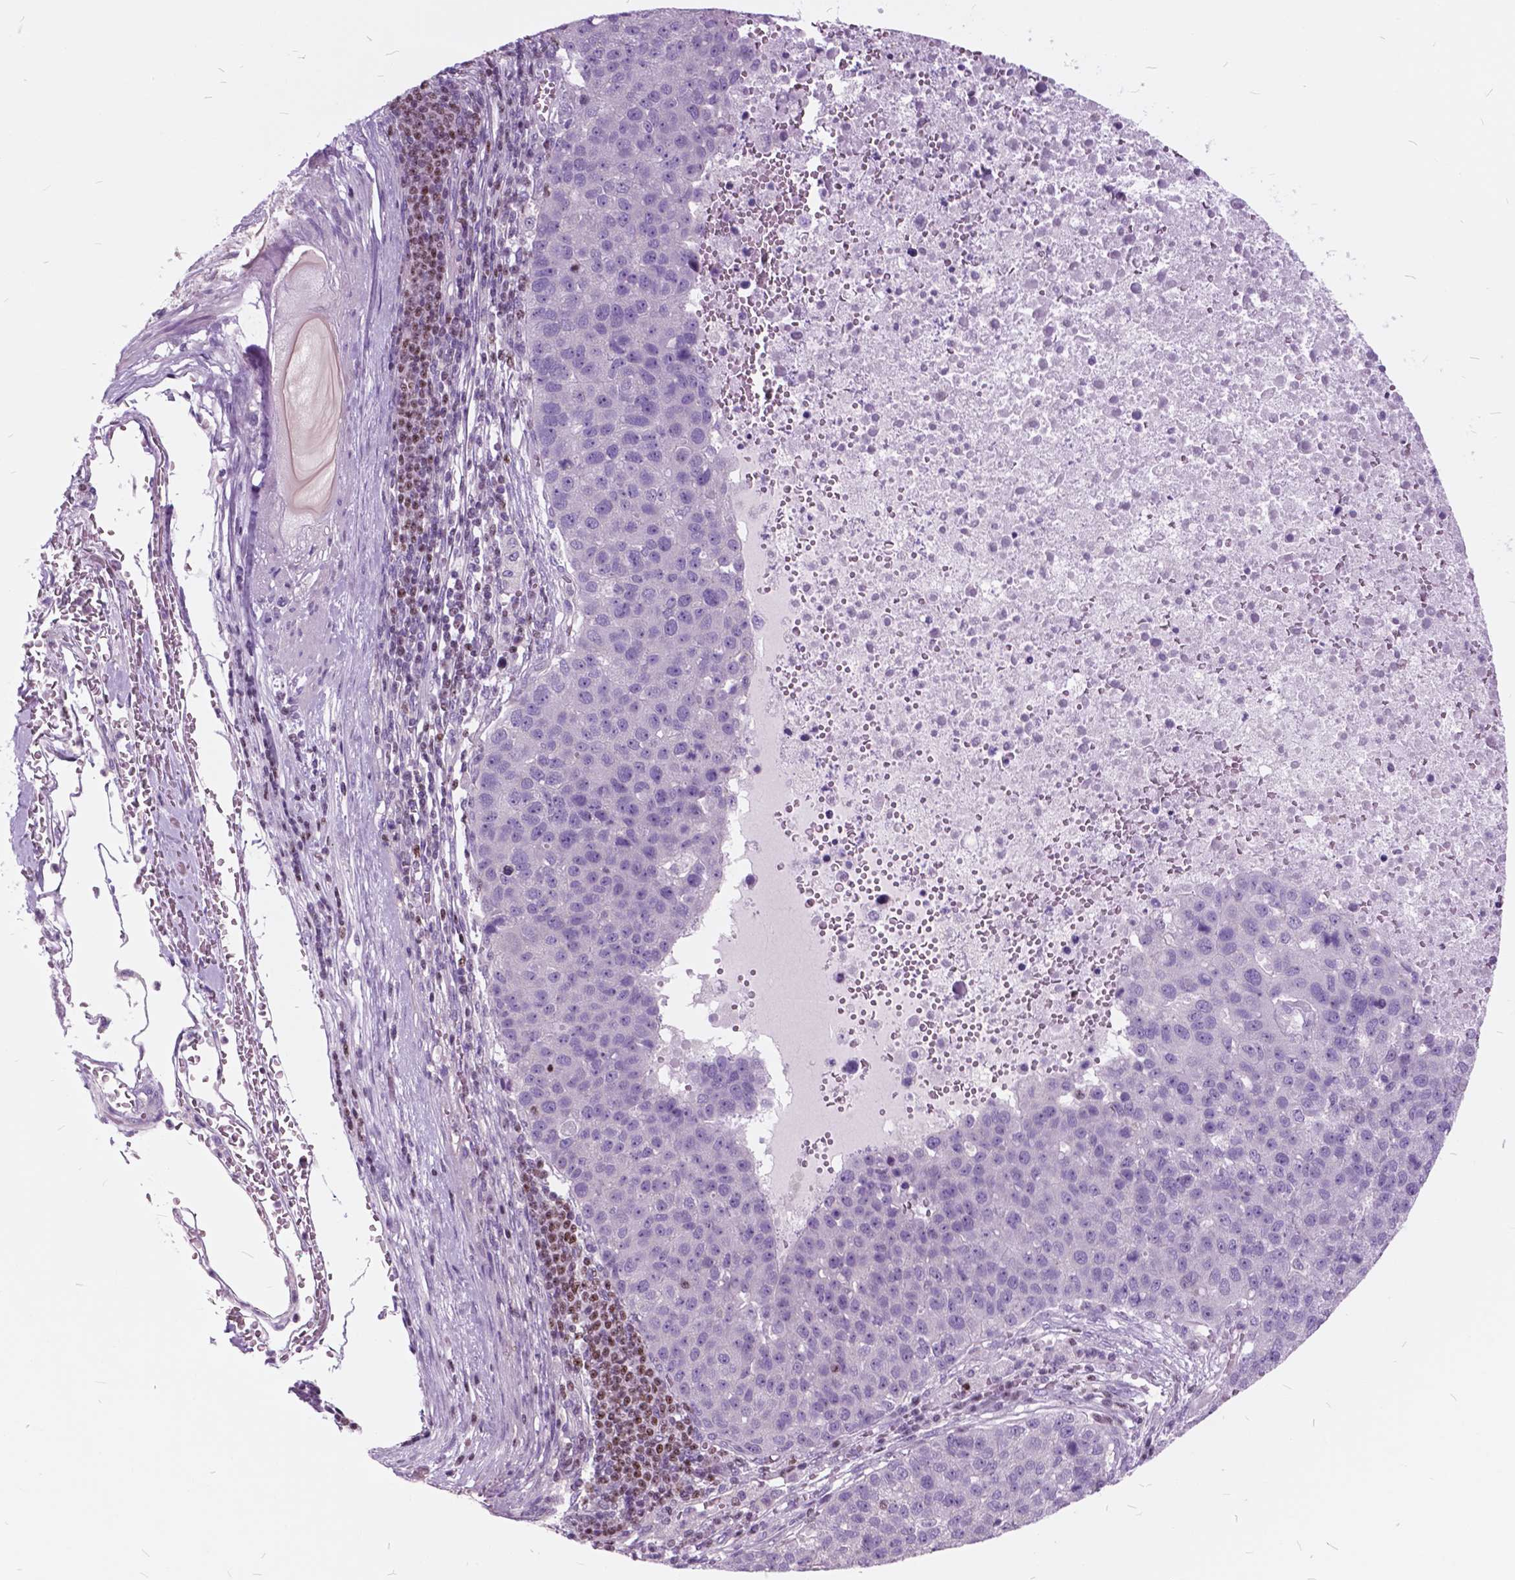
{"staining": {"intensity": "negative", "quantity": "none", "location": "none"}, "tissue": "pancreatic cancer", "cell_type": "Tumor cells", "image_type": "cancer", "snomed": [{"axis": "morphology", "description": "Adenocarcinoma, NOS"}, {"axis": "topography", "description": "Pancreas"}], "caption": "Immunohistochemistry of human pancreatic cancer (adenocarcinoma) shows no positivity in tumor cells.", "gene": "SP140", "patient": {"sex": "female", "age": 61}}